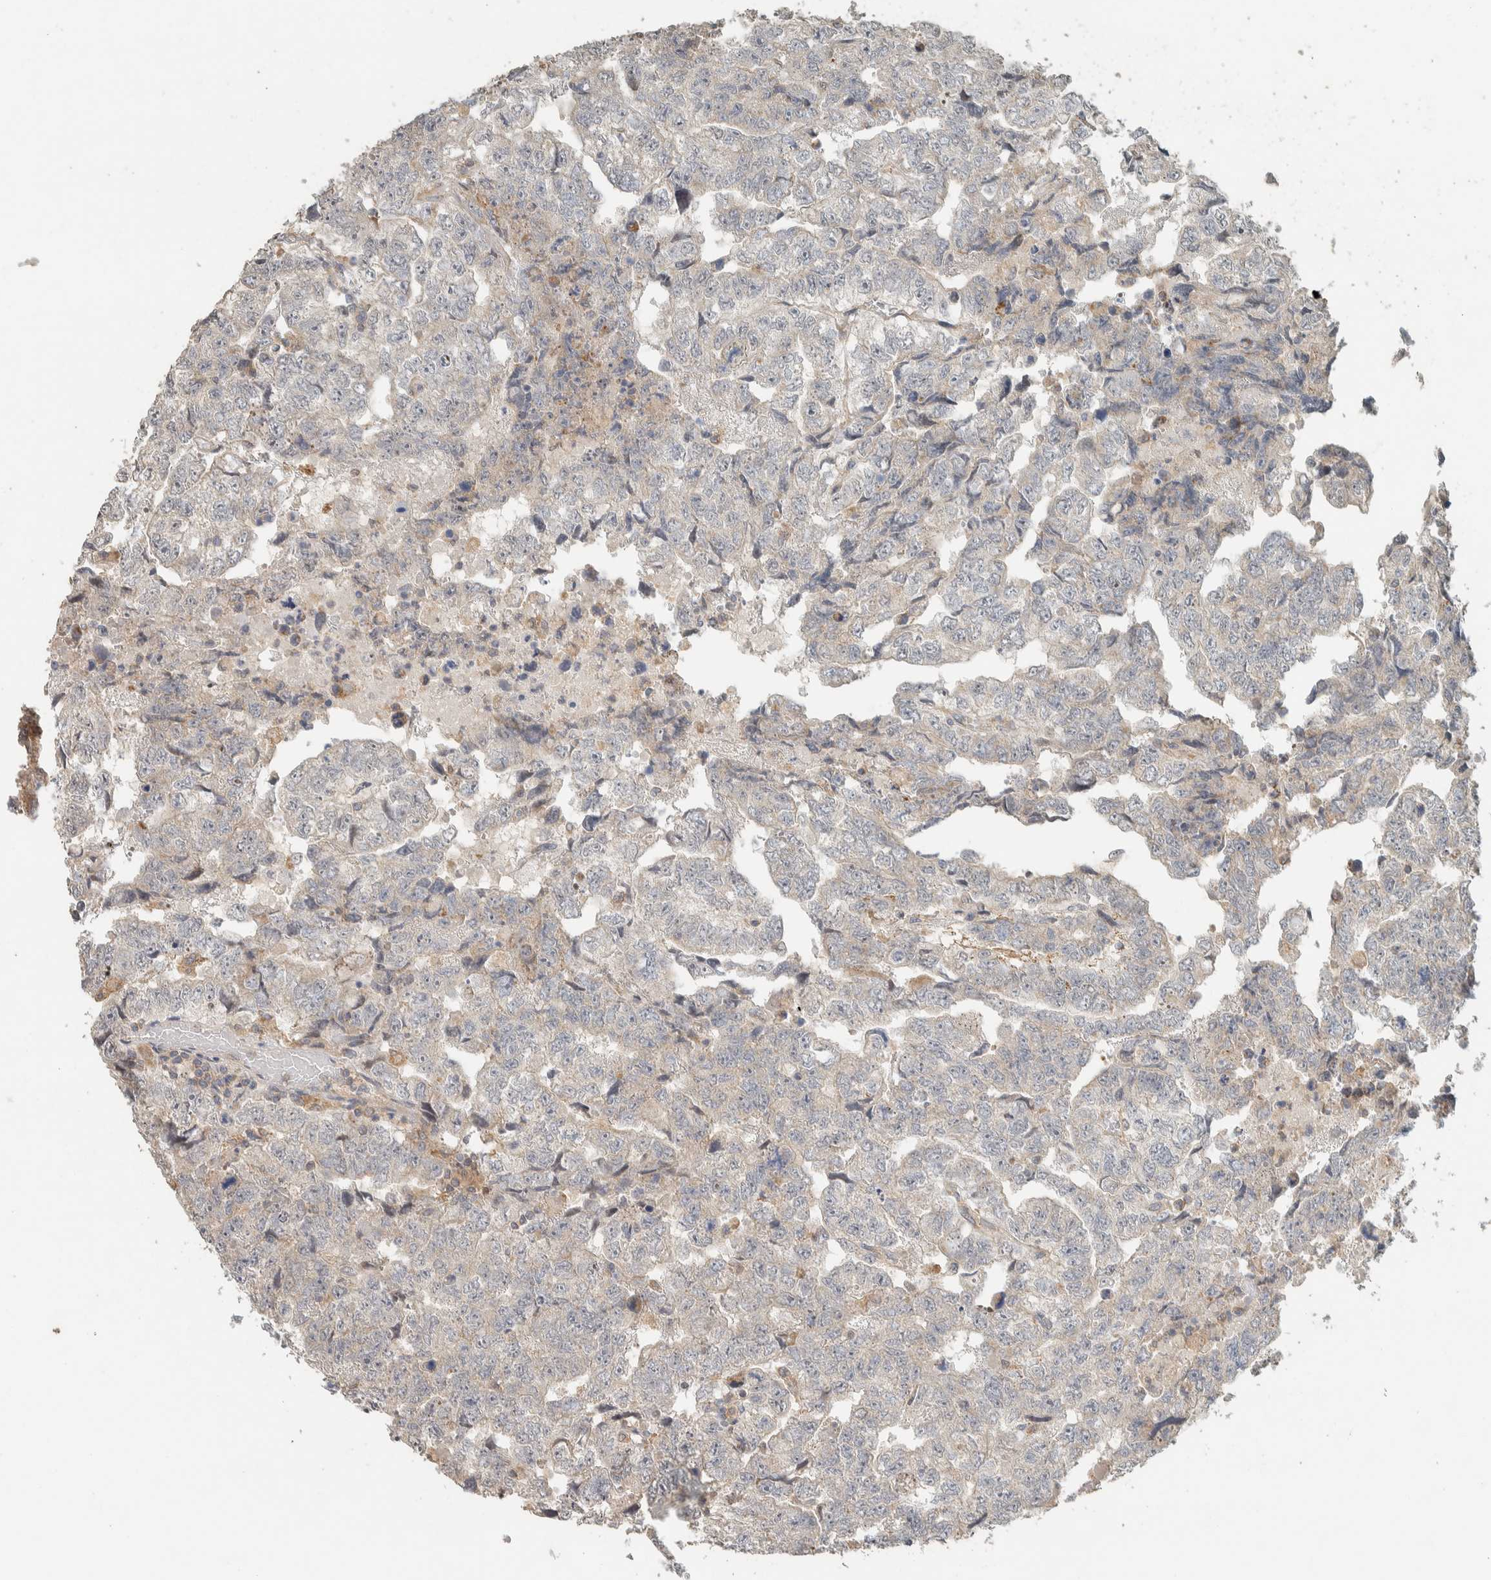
{"staining": {"intensity": "negative", "quantity": "none", "location": "none"}, "tissue": "testis cancer", "cell_type": "Tumor cells", "image_type": "cancer", "snomed": [{"axis": "morphology", "description": "Carcinoma, Embryonal, NOS"}, {"axis": "topography", "description": "Testis"}], "caption": "High power microscopy micrograph of an IHC histopathology image of testis cancer, revealing no significant staining in tumor cells.", "gene": "PDE7B", "patient": {"sex": "male", "age": 36}}